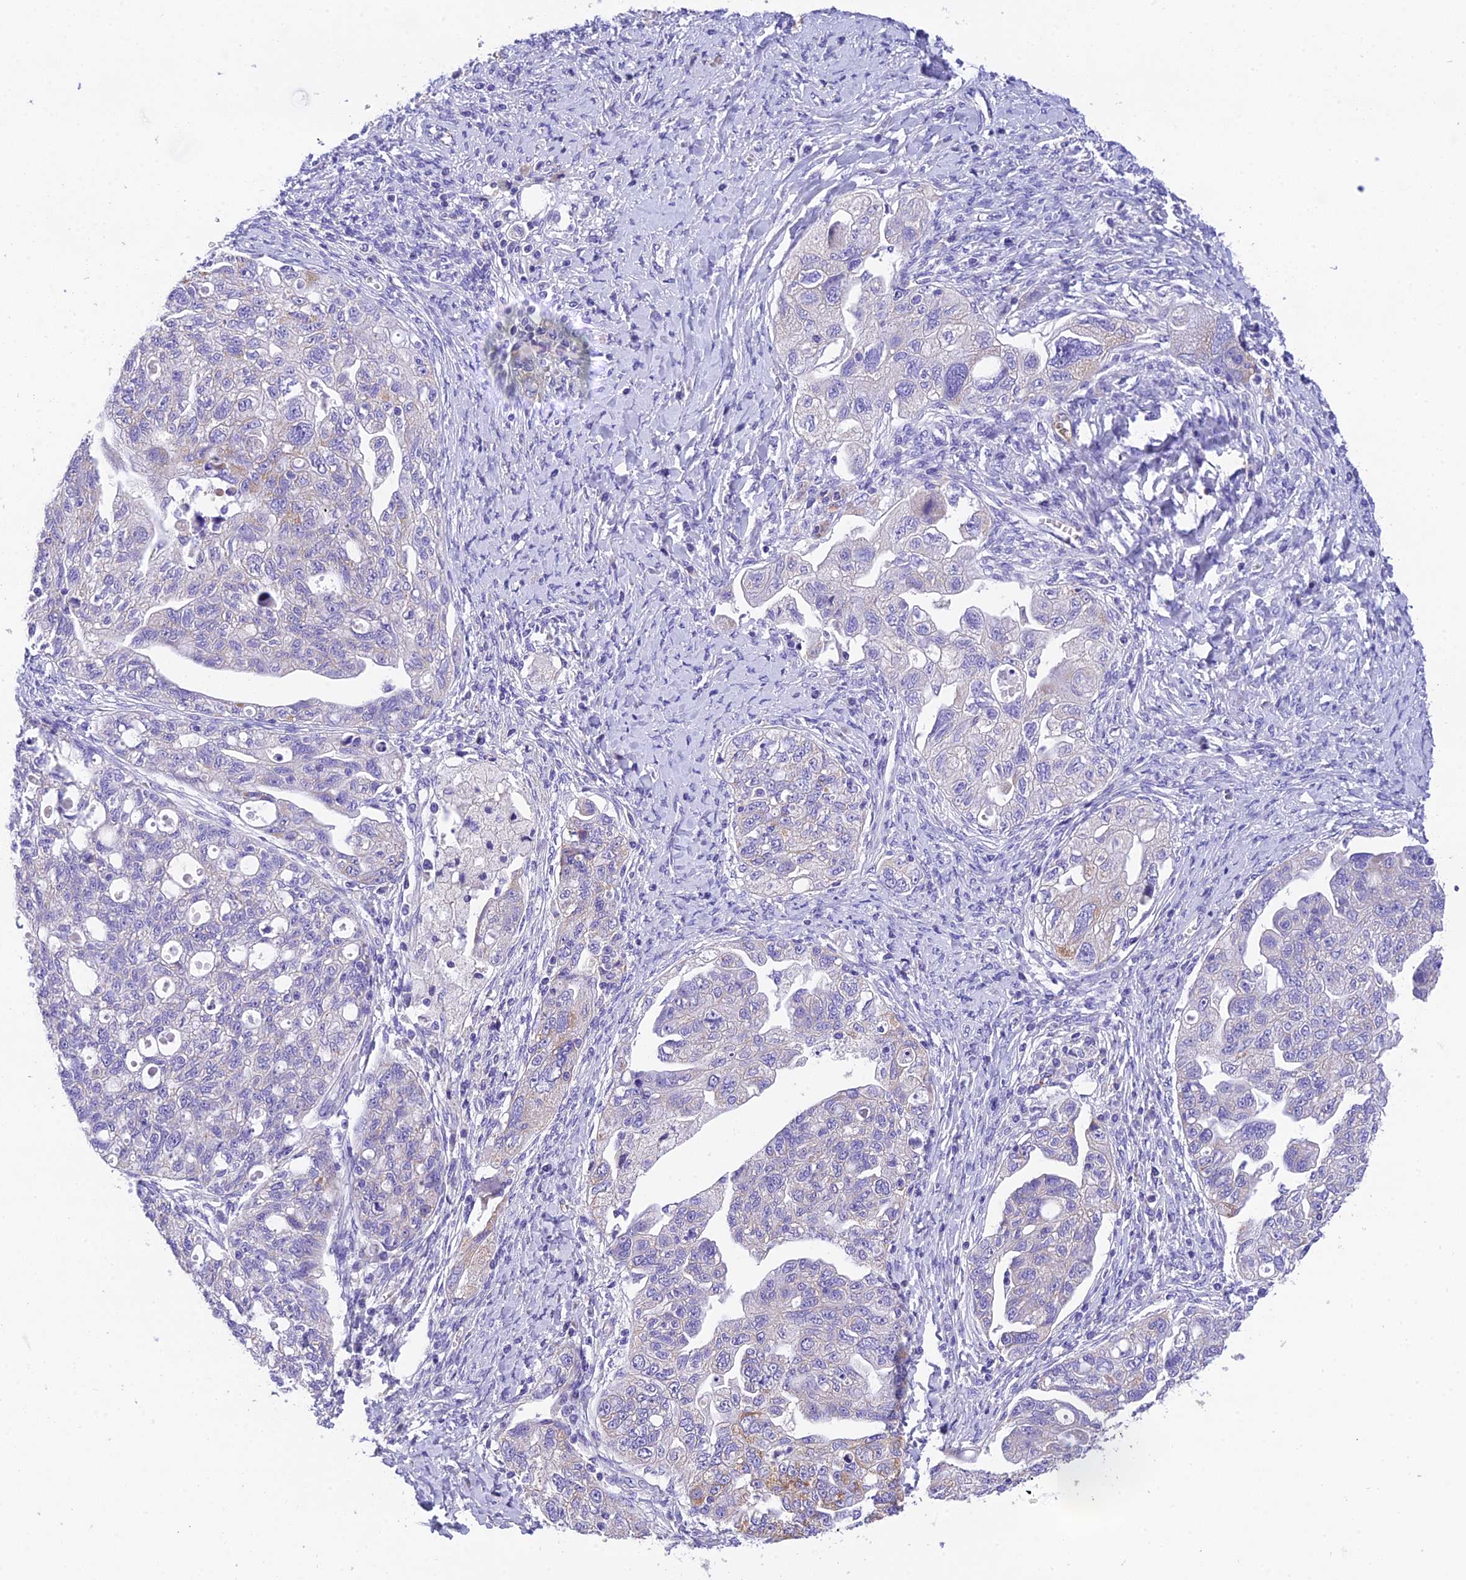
{"staining": {"intensity": "negative", "quantity": "none", "location": "none"}, "tissue": "ovarian cancer", "cell_type": "Tumor cells", "image_type": "cancer", "snomed": [{"axis": "morphology", "description": "Carcinoma, NOS"}, {"axis": "morphology", "description": "Cystadenocarcinoma, serous, NOS"}, {"axis": "topography", "description": "Ovary"}], "caption": "The immunohistochemistry (IHC) photomicrograph has no significant expression in tumor cells of ovarian cancer (serous cystadenocarcinoma) tissue. (Brightfield microscopy of DAB (3,3'-diaminobenzidine) immunohistochemistry at high magnification).", "gene": "MS4A5", "patient": {"sex": "female", "age": 69}}